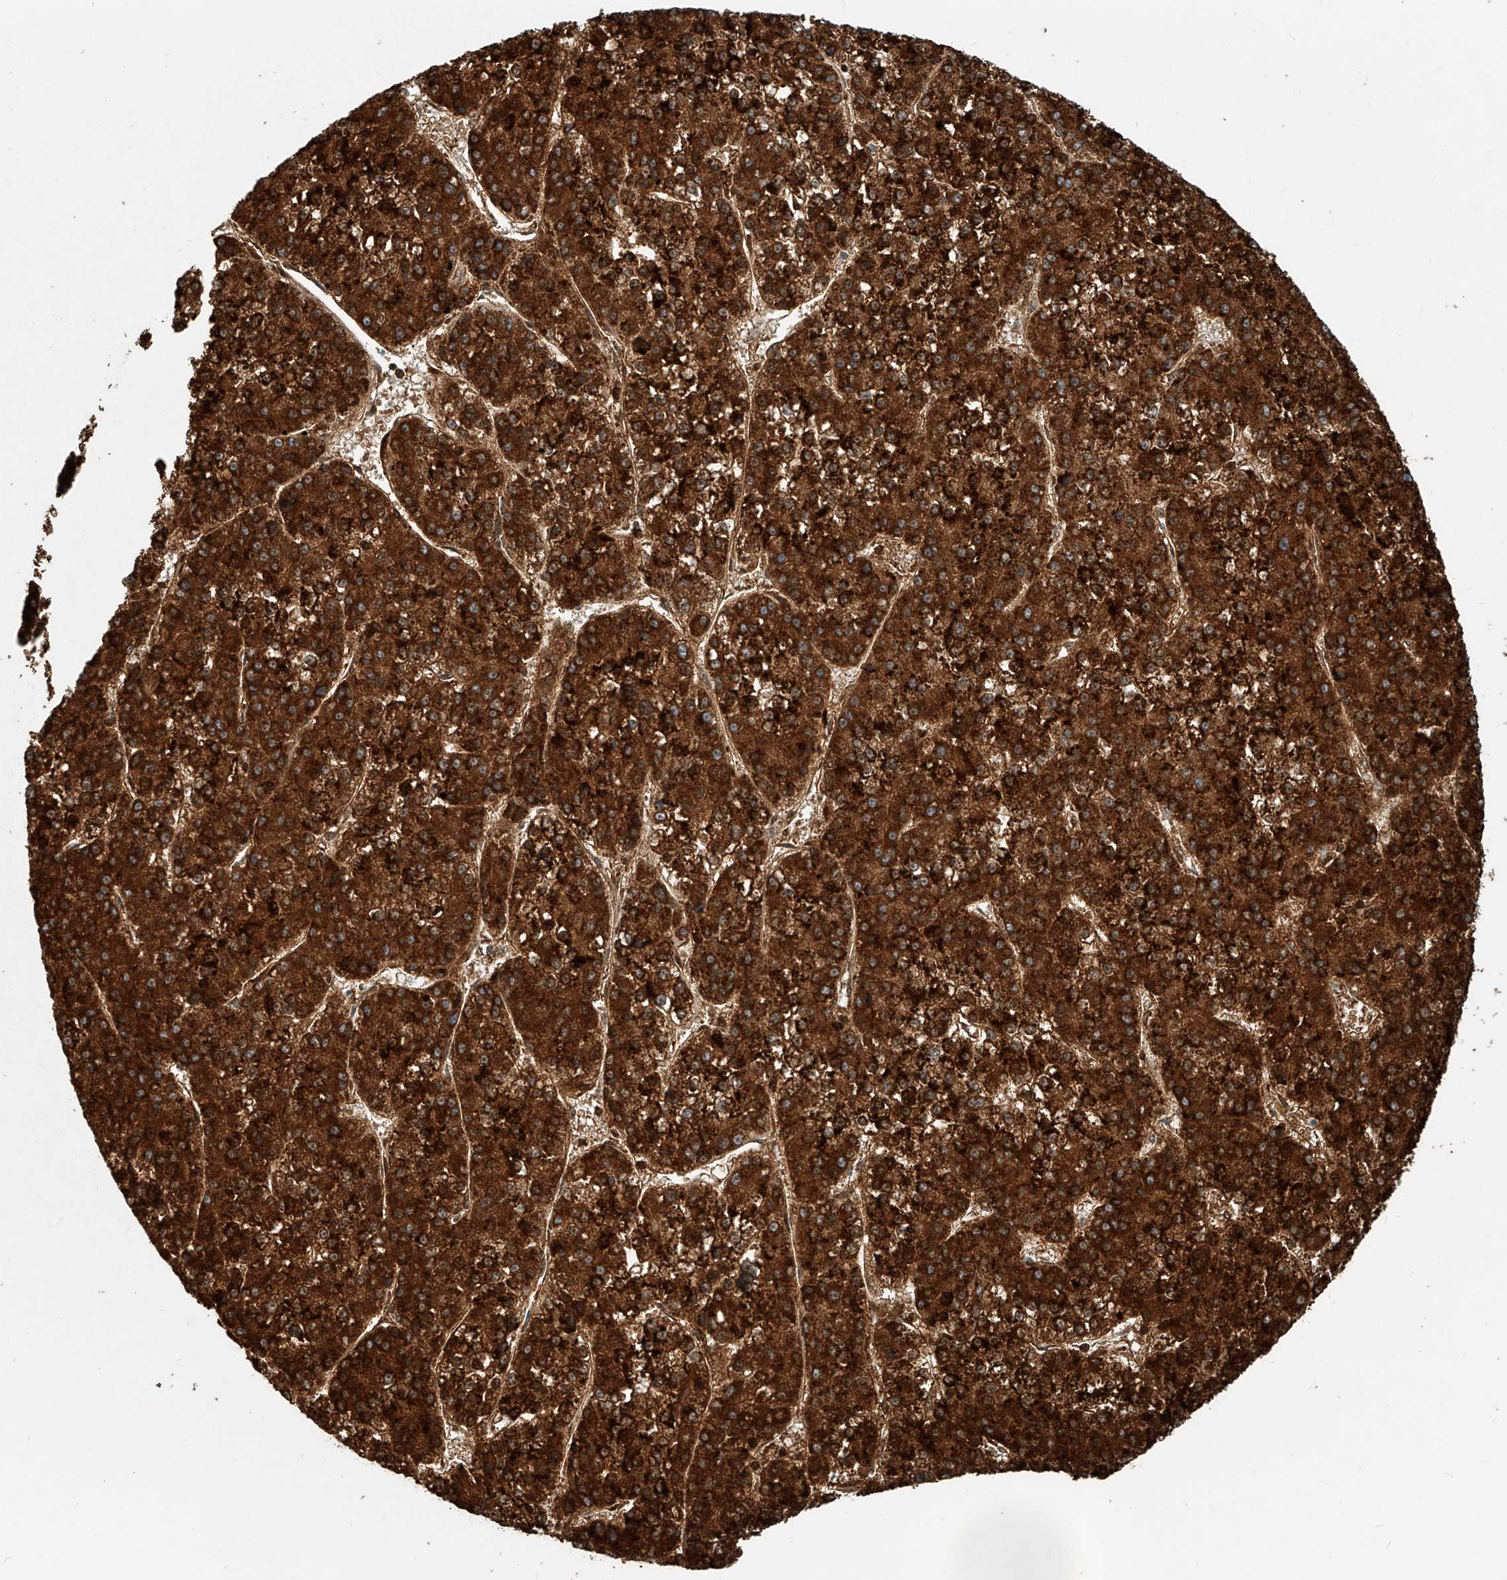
{"staining": {"intensity": "strong", "quantity": ">75%", "location": "cytoplasmic/membranous"}, "tissue": "liver cancer", "cell_type": "Tumor cells", "image_type": "cancer", "snomed": [{"axis": "morphology", "description": "Carcinoma, Hepatocellular, NOS"}, {"axis": "topography", "description": "Liver"}], "caption": "IHC histopathology image of neoplastic tissue: human hepatocellular carcinoma (liver) stained using IHC exhibits high levels of strong protein expression localized specifically in the cytoplasmic/membranous of tumor cells, appearing as a cytoplasmic/membranous brown color.", "gene": "PTPRA", "patient": {"sex": "female", "age": 73}}